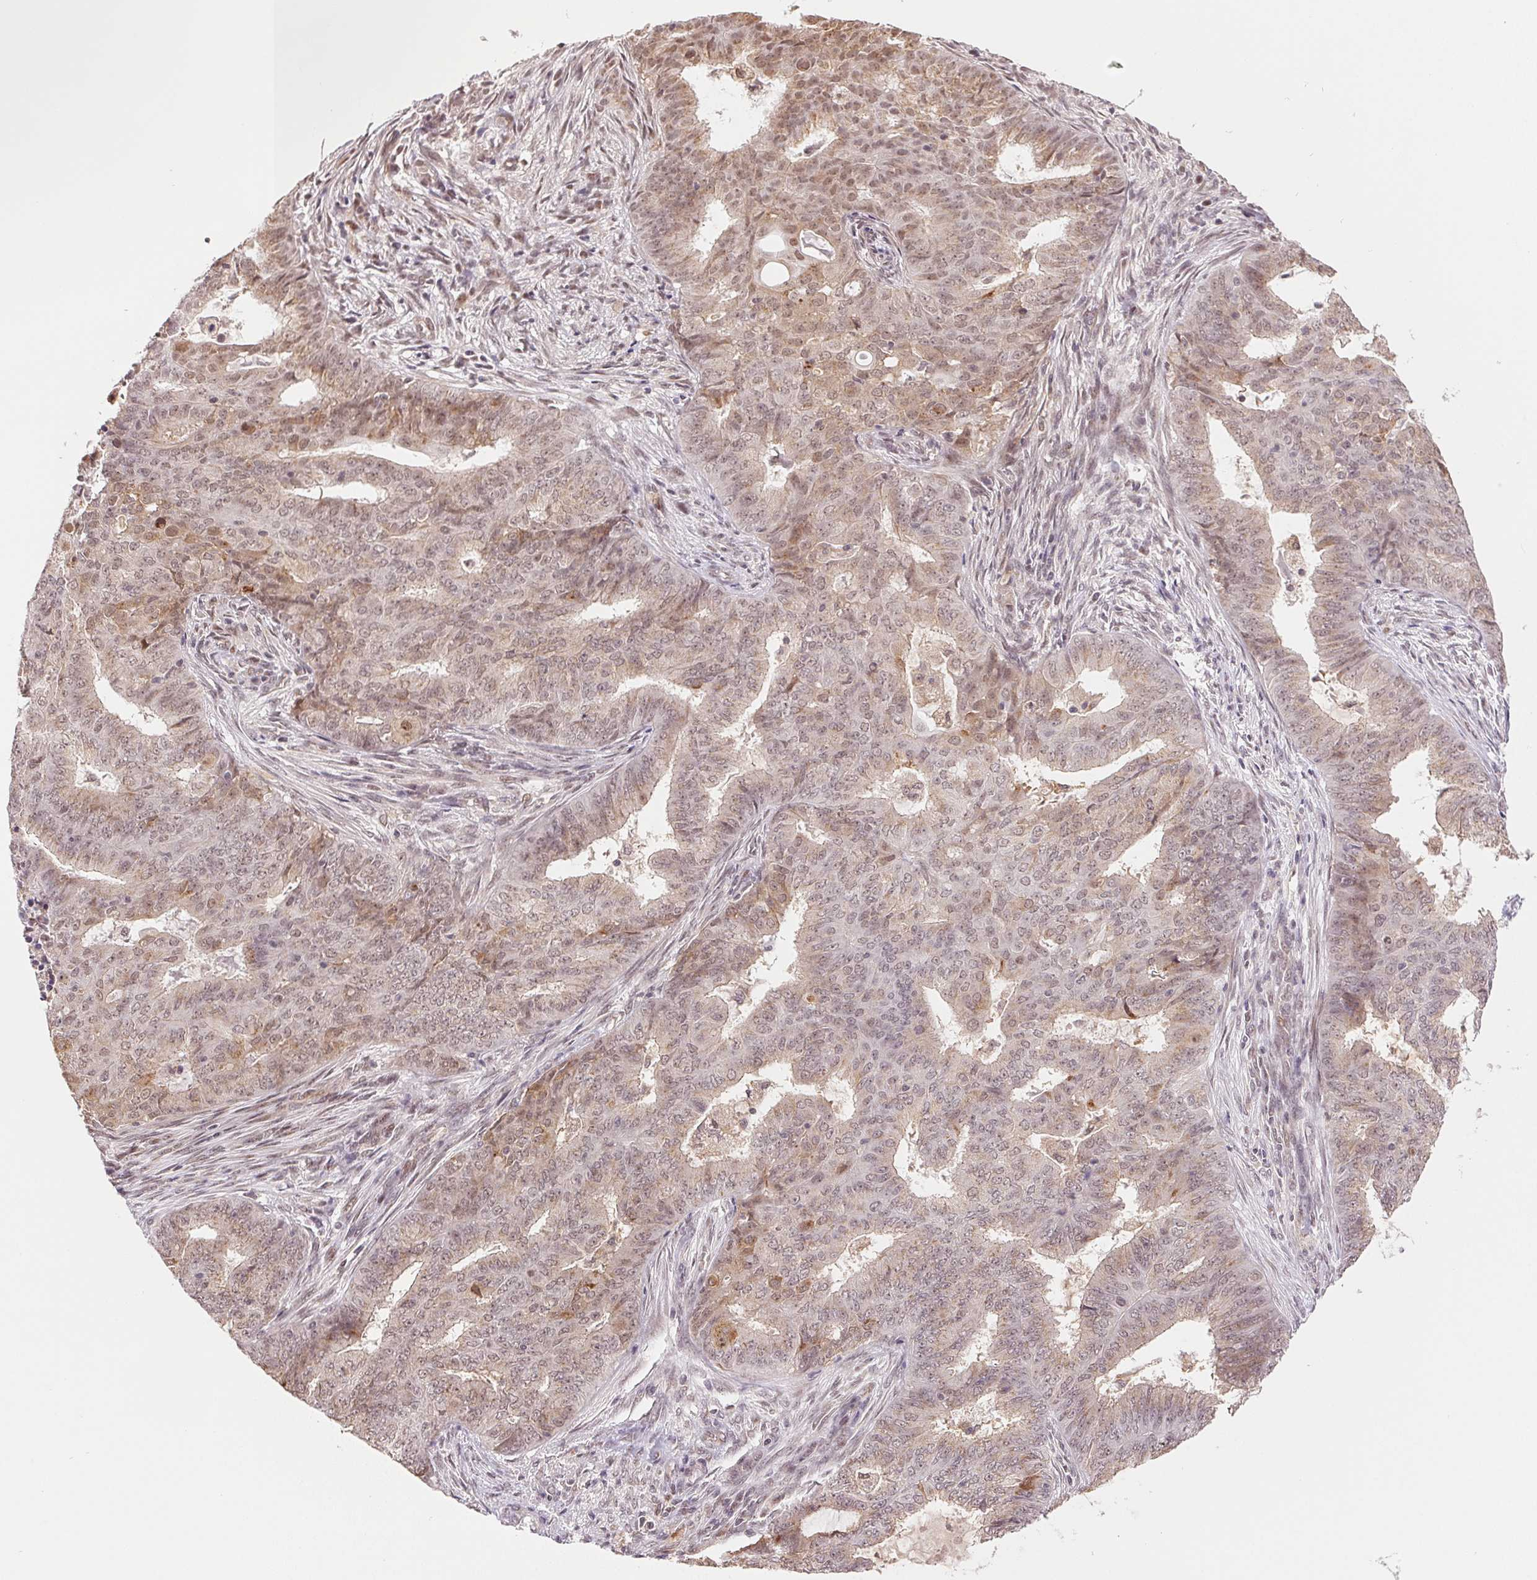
{"staining": {"intensity": "moderate", "quantity": "25%-75%", "location": "cytoplasmic/membranous,nuclear"}, "tissue": "endometrial cancer", "cell_type": "Tumor cells", "image_type": "cancer", "snomed": [{"axis": "morphology", "description": "Adenocarcinoma, NOS"}, {"axis": "topography", "description": "Endometrium"}], "caption": "High-magnification brightfield microscopy of endometrial cancer stained with DAB (3,3'-diaminobenzidine) (brown) and counterstained with hematoxylin (blue). tumor cells exhibit moderate cytoplasmic/membranous and nuclear expression is appreciated in approximately25%-75% of cells.", "gene": "GRHL3", "patient": {"sex": "female", "age": 62}}